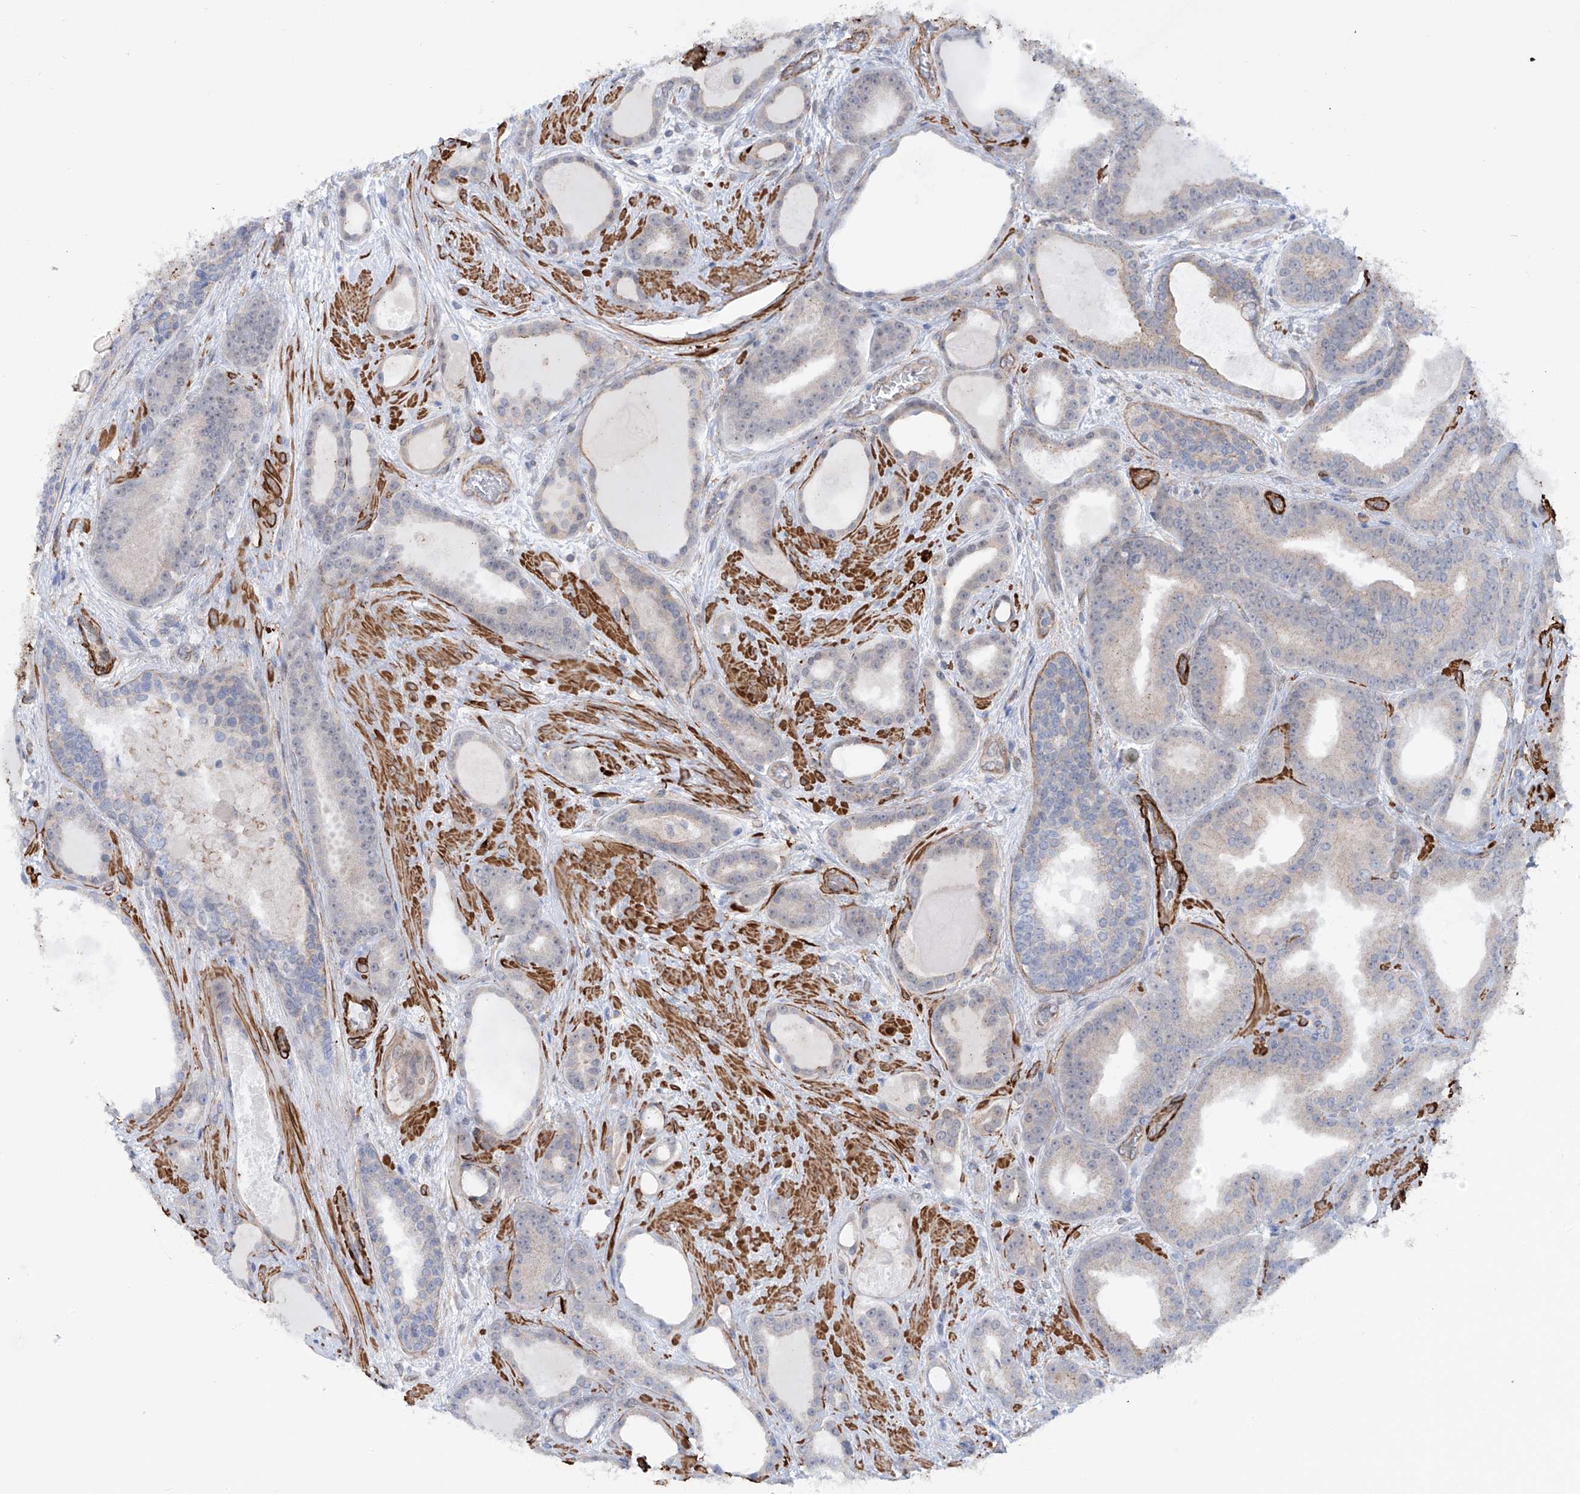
{"staining": {"intensity": "negative", "quantity": "none", "location": "none"}, "tissue": "prostate cancer", "cell_type": "Tumor cells", "image_type": "cancer", "snomed": [{"axis": "morphology", "description": "Adenocarcinoma, High grade"}, {"axis": "topography", "description": "Prostate"}], "caption": "IHC image of neoplastic tissue: human prostate cancer (high-grade adenocarcinoma) stained with DAB (3,3'-diaminobenzidine) displays no significant protein positivity in tumor cells.", "gene": "ZNF490", "patient": {"sex": "male", "age": 60}}